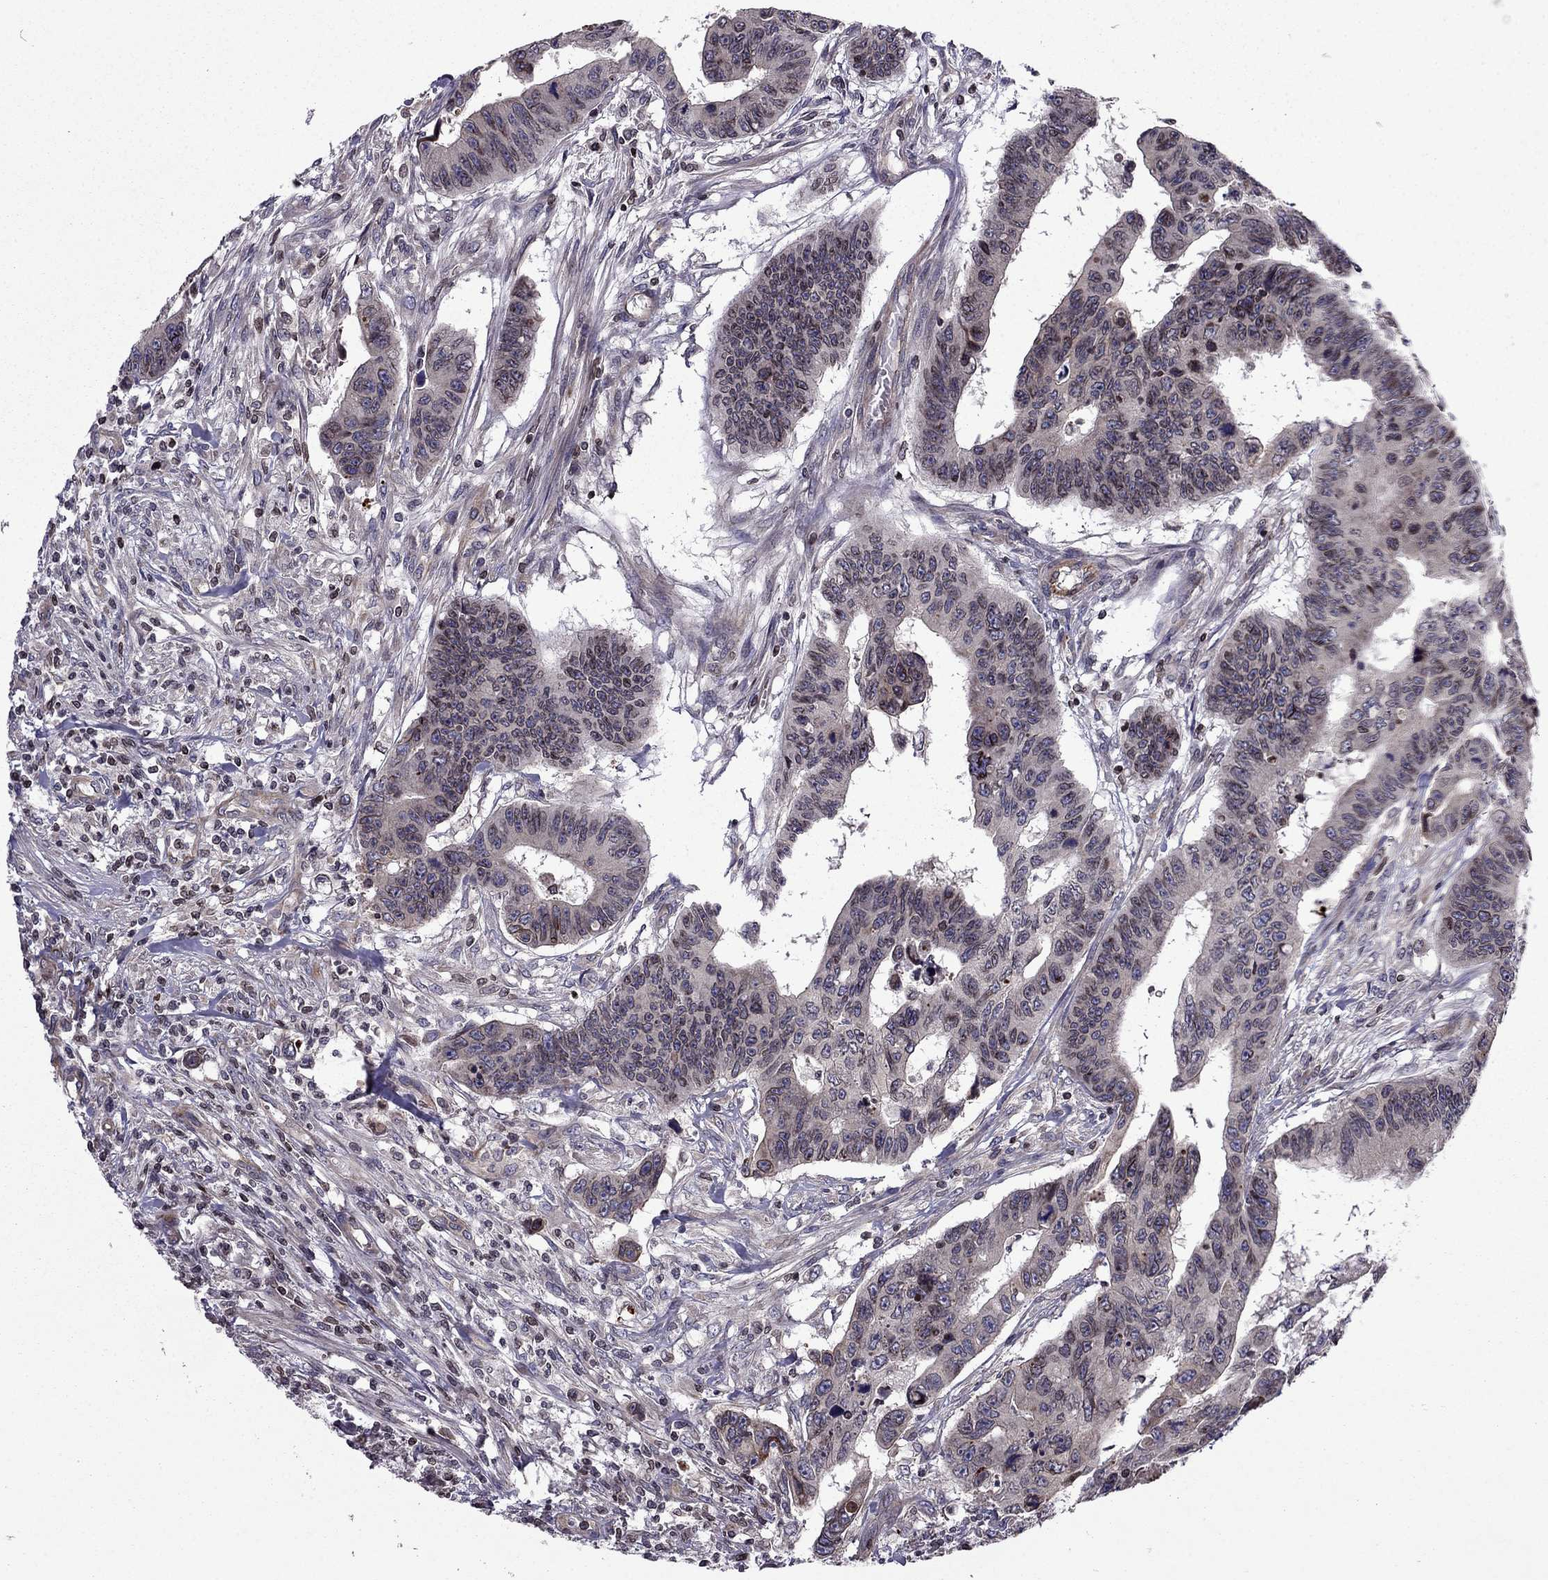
{"staining": {"intensity": "negative", "quantity": "none", "location": "none"}, "tissue": "colorectal cancer", "cell_type": "Tumor cells", "image_type": "cancer", "snomed": [{"axis": "morphology", "description": "Adenocarcinoma, NOS"}, {"axis": "topography", "description": "Rectum"}], "caption": "High power microscopy micrograph of an IHC histopathology image of colorectal cancer, revealing no significant staining in tumor cells.", "gene": "CDC42BPA", "patient": {"sex": "female", "age": 85}}